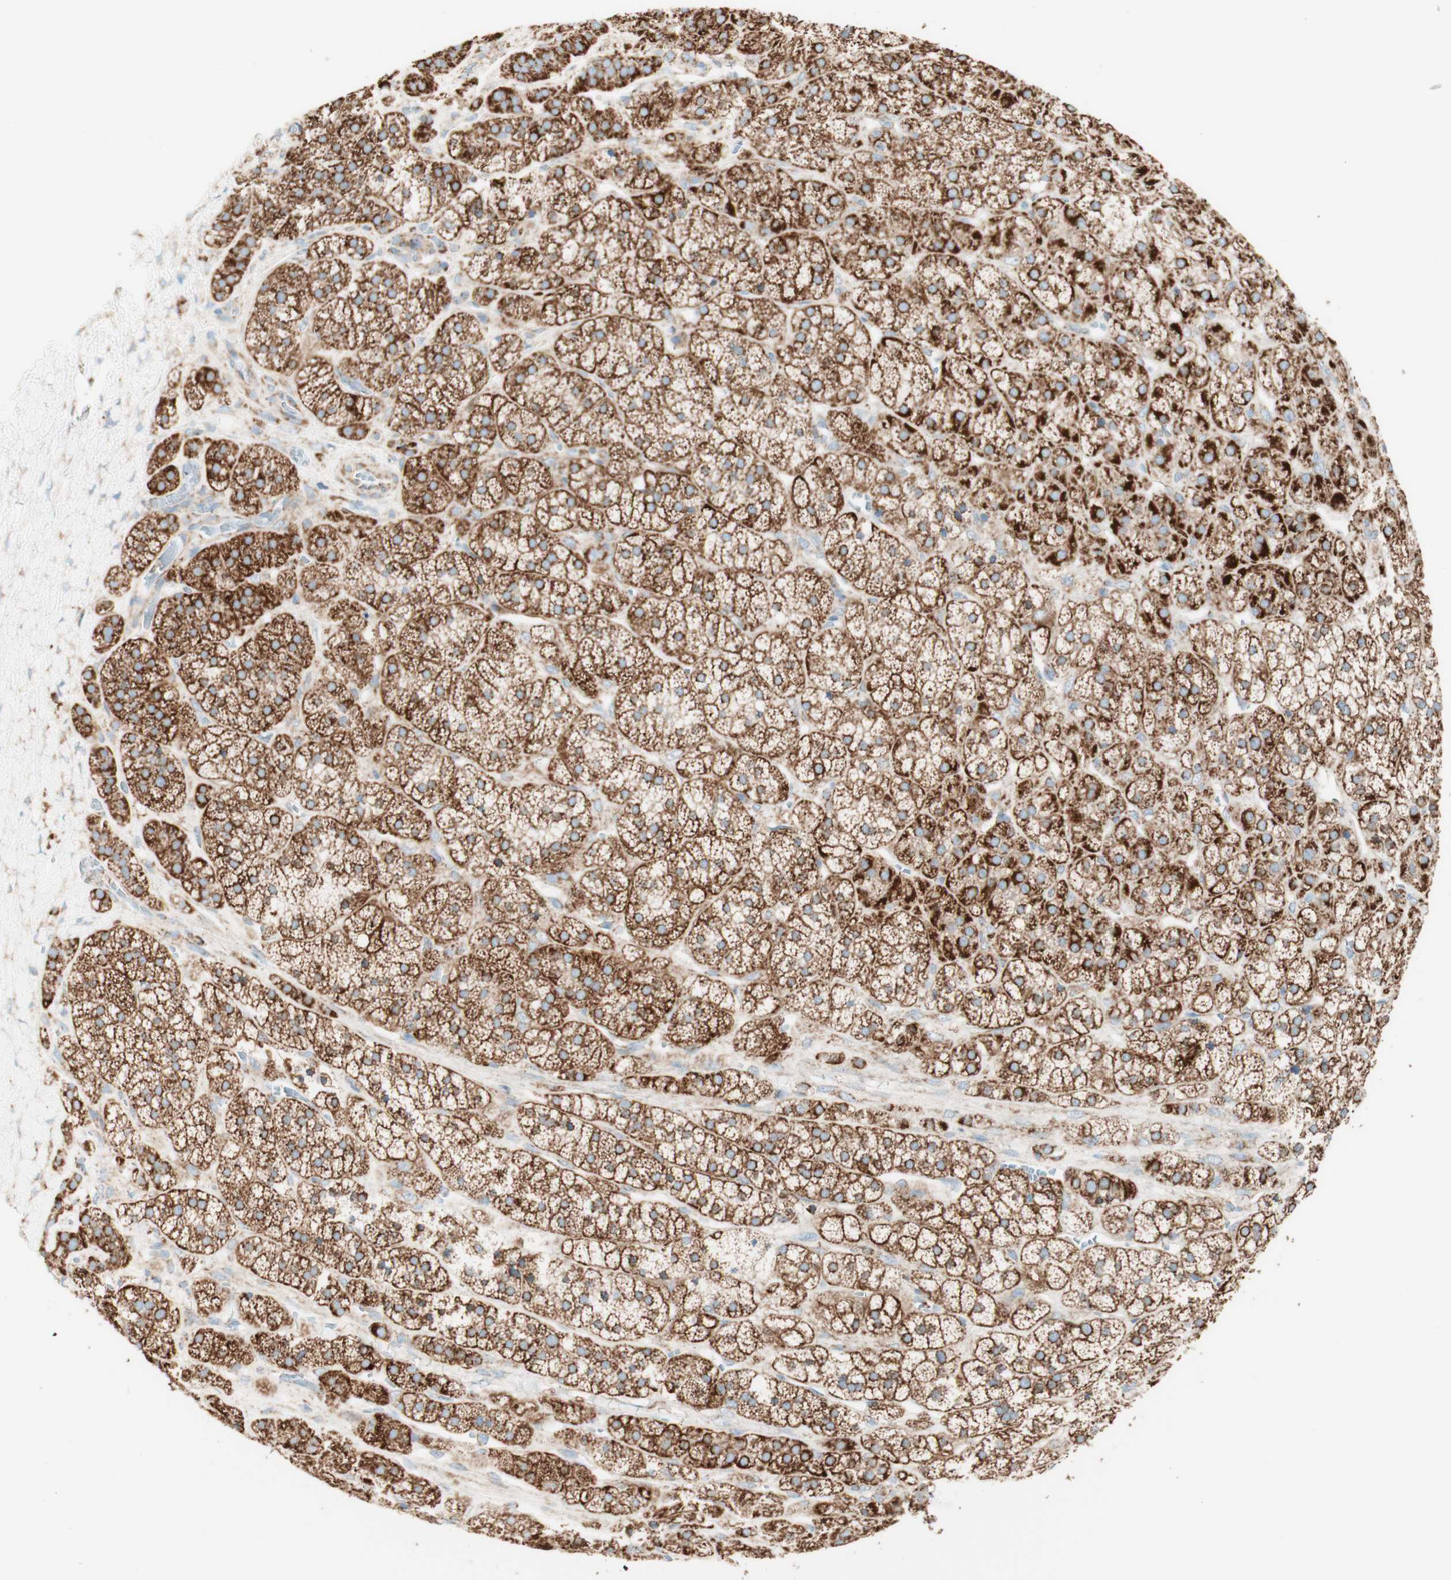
{"staining": {"intensity": "strong", "quantity": ">75%", "location": "cytoplasmic/membranous"}, "tissue": "adrenal gland", "cell_type": "Glandular cells", "image_type": "normal", "snomed": [{"axis": "morphology", "description": "Normal tissue, NOS"}, {"axis": "topography", "description": "Adrenal gland"}], "caption": "The photomicrograph displays immunohistochemical staining of normal adrenal gland. There is strong cytoplasmic/membranous positivity is identified in about >75% of glandular cells.", "gene": "TOMM20", "patient": {"sex": "male", "age": 56}}